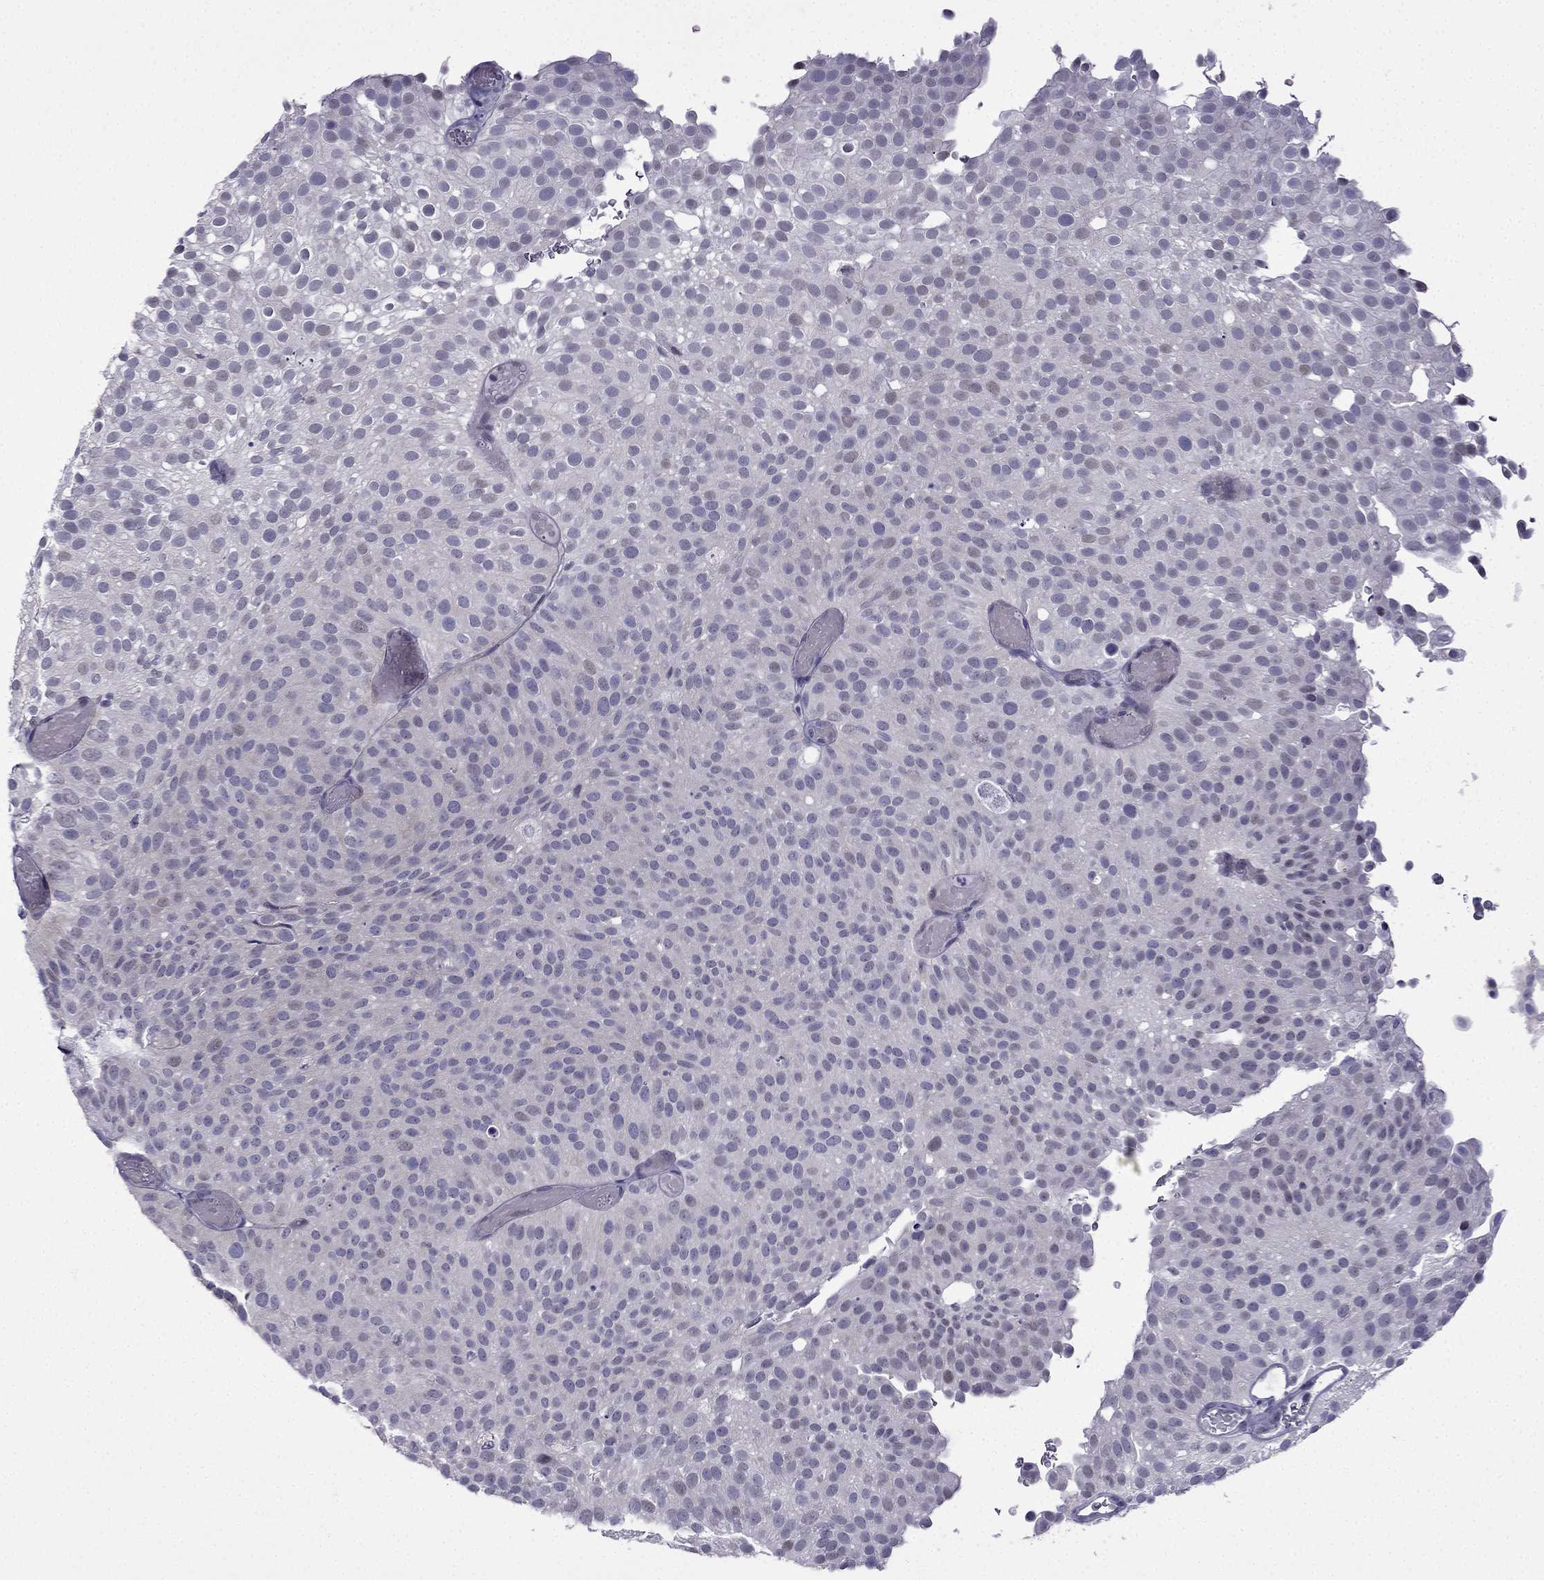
{"staining": {"intensity": "negative", "quantity": "none", "location": "none"}, "tissue": "urothelial cancer", "cell_type": "Tumor cells", "image_type": "cancer", "snomed": [{"axis": "morphology", "description": "Urothelial carcinoma, Low grade"}, {"axis": "topography", "description": "Urinary bladder"}], "caption": "IHC histopathology image of human urothelial cancer stained for a protein (brown), which reveals no staining in tumor cells.", "gene": "POM121L12", "patient": {"sex": "male", "age": 78}}